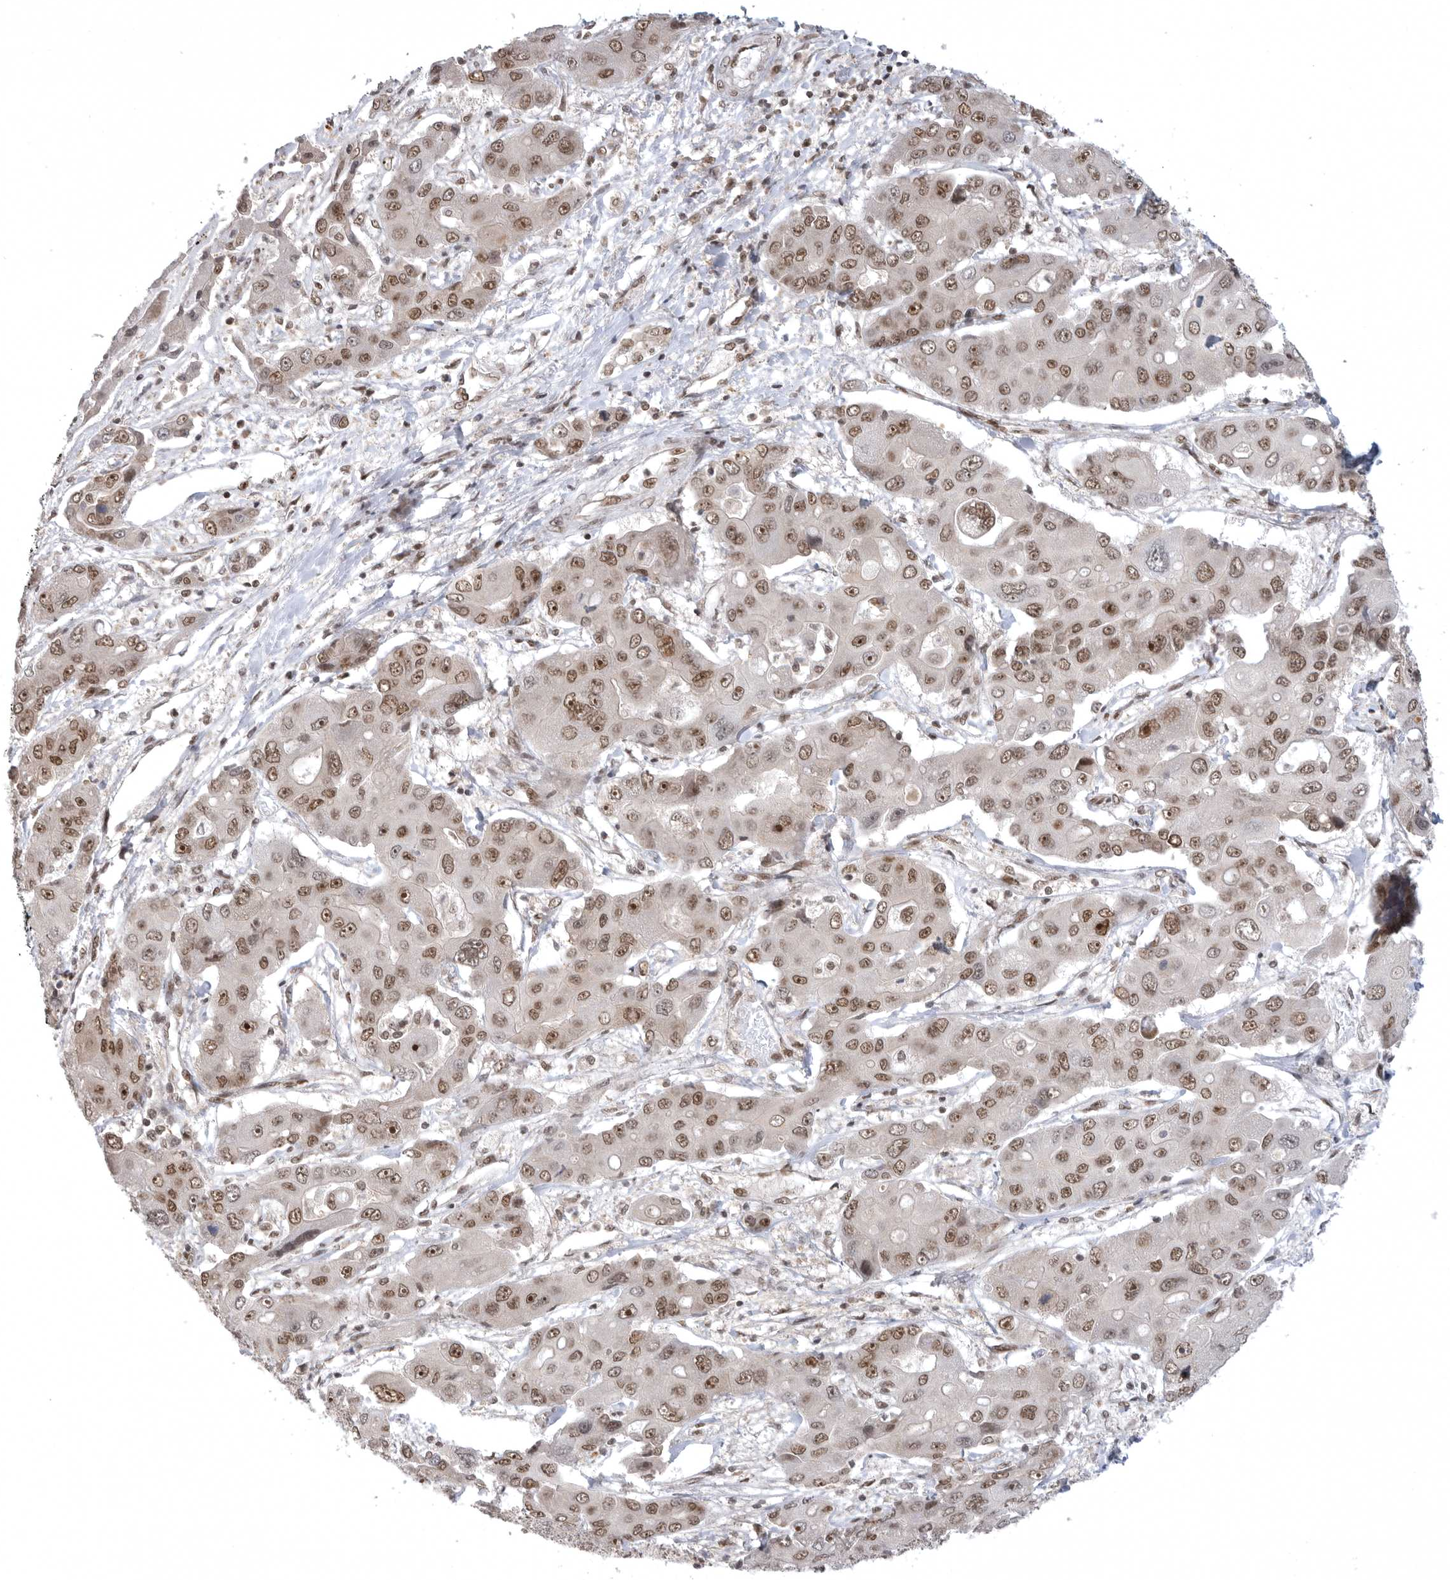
{"staining": {"intensity": "moderate", "quantity": ">75%", "location": "nuclear"}, "tissue": "liver cancer", "cell_type": "Tumor cells", "image_type": "cancer", "snomed": [{"axis": "morphology", "description": "Cholangiocarcinoma"}, {"axis": "topography", "description": "Liver"}], "caption": "Liver cancer (cholangiocarcinoma) stained with immunohistochemistry (IHC) reveals moderate nuclear positivity in approximately >75% of tumor cells.", "gene": "ZNF830", "patient": {"sex": "male", "age": 67}}